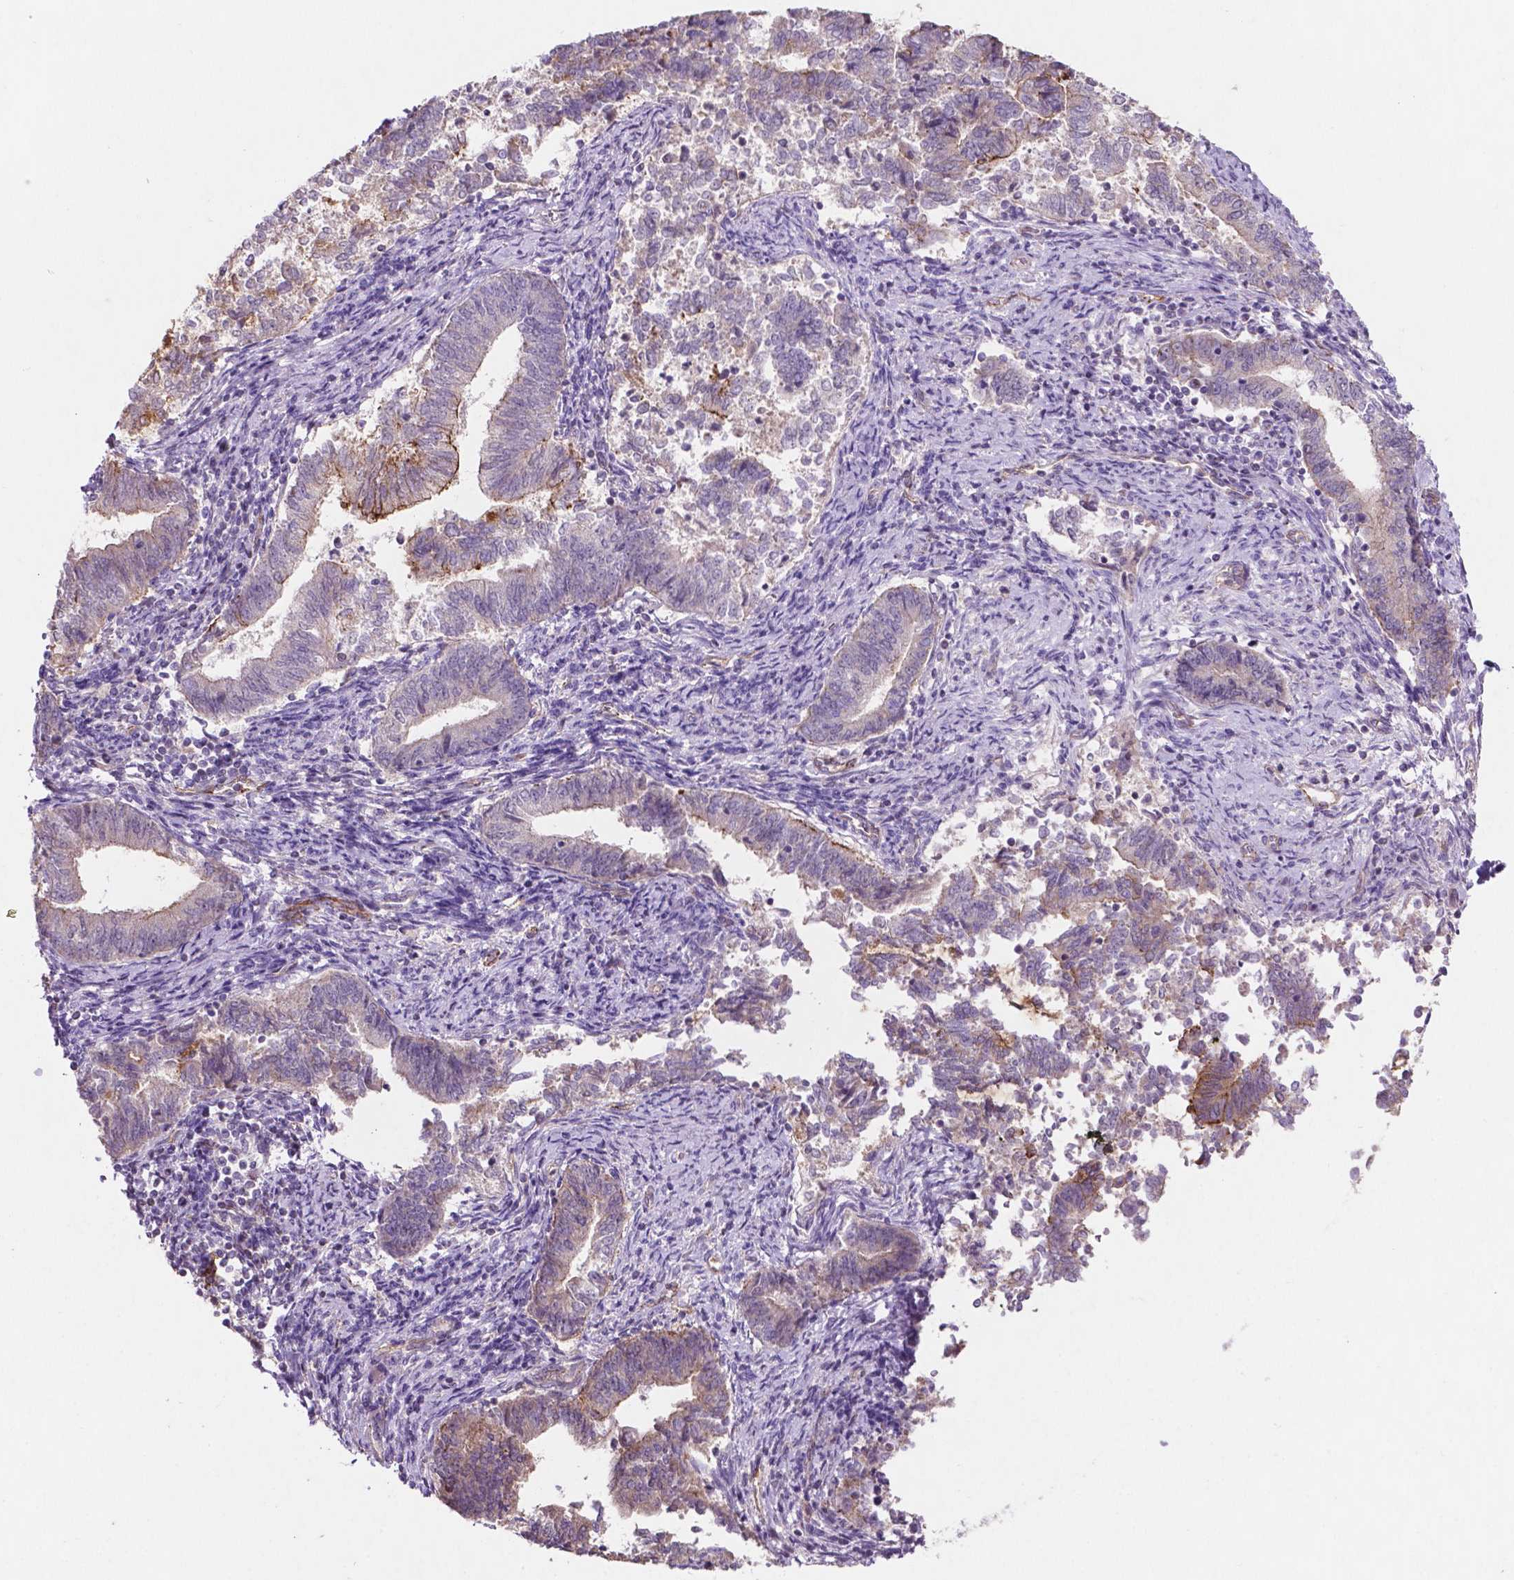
{"staining": {"intensity": "moderate", "quantity": "<25%", "location": "cytoplasmic/membranous"}, "tissue": "endometrial cancer", "cell_type": "Tumor cells", "image_type": "cancer", "snomed": [{"axis": "morphology", "description": "Adenocarcinoma, NOS"}, {"axis": "topography", "description": "Endometrium"}], "caption": "Immunohistochemical staining of endometrial cancer (adenocarcinoma) displays low levels of moderate cytoplasmic/membranous expression in about <25% of tumor cells.", "gene": "ARL5C", "patient": {"sex": "female", "age": 65}}